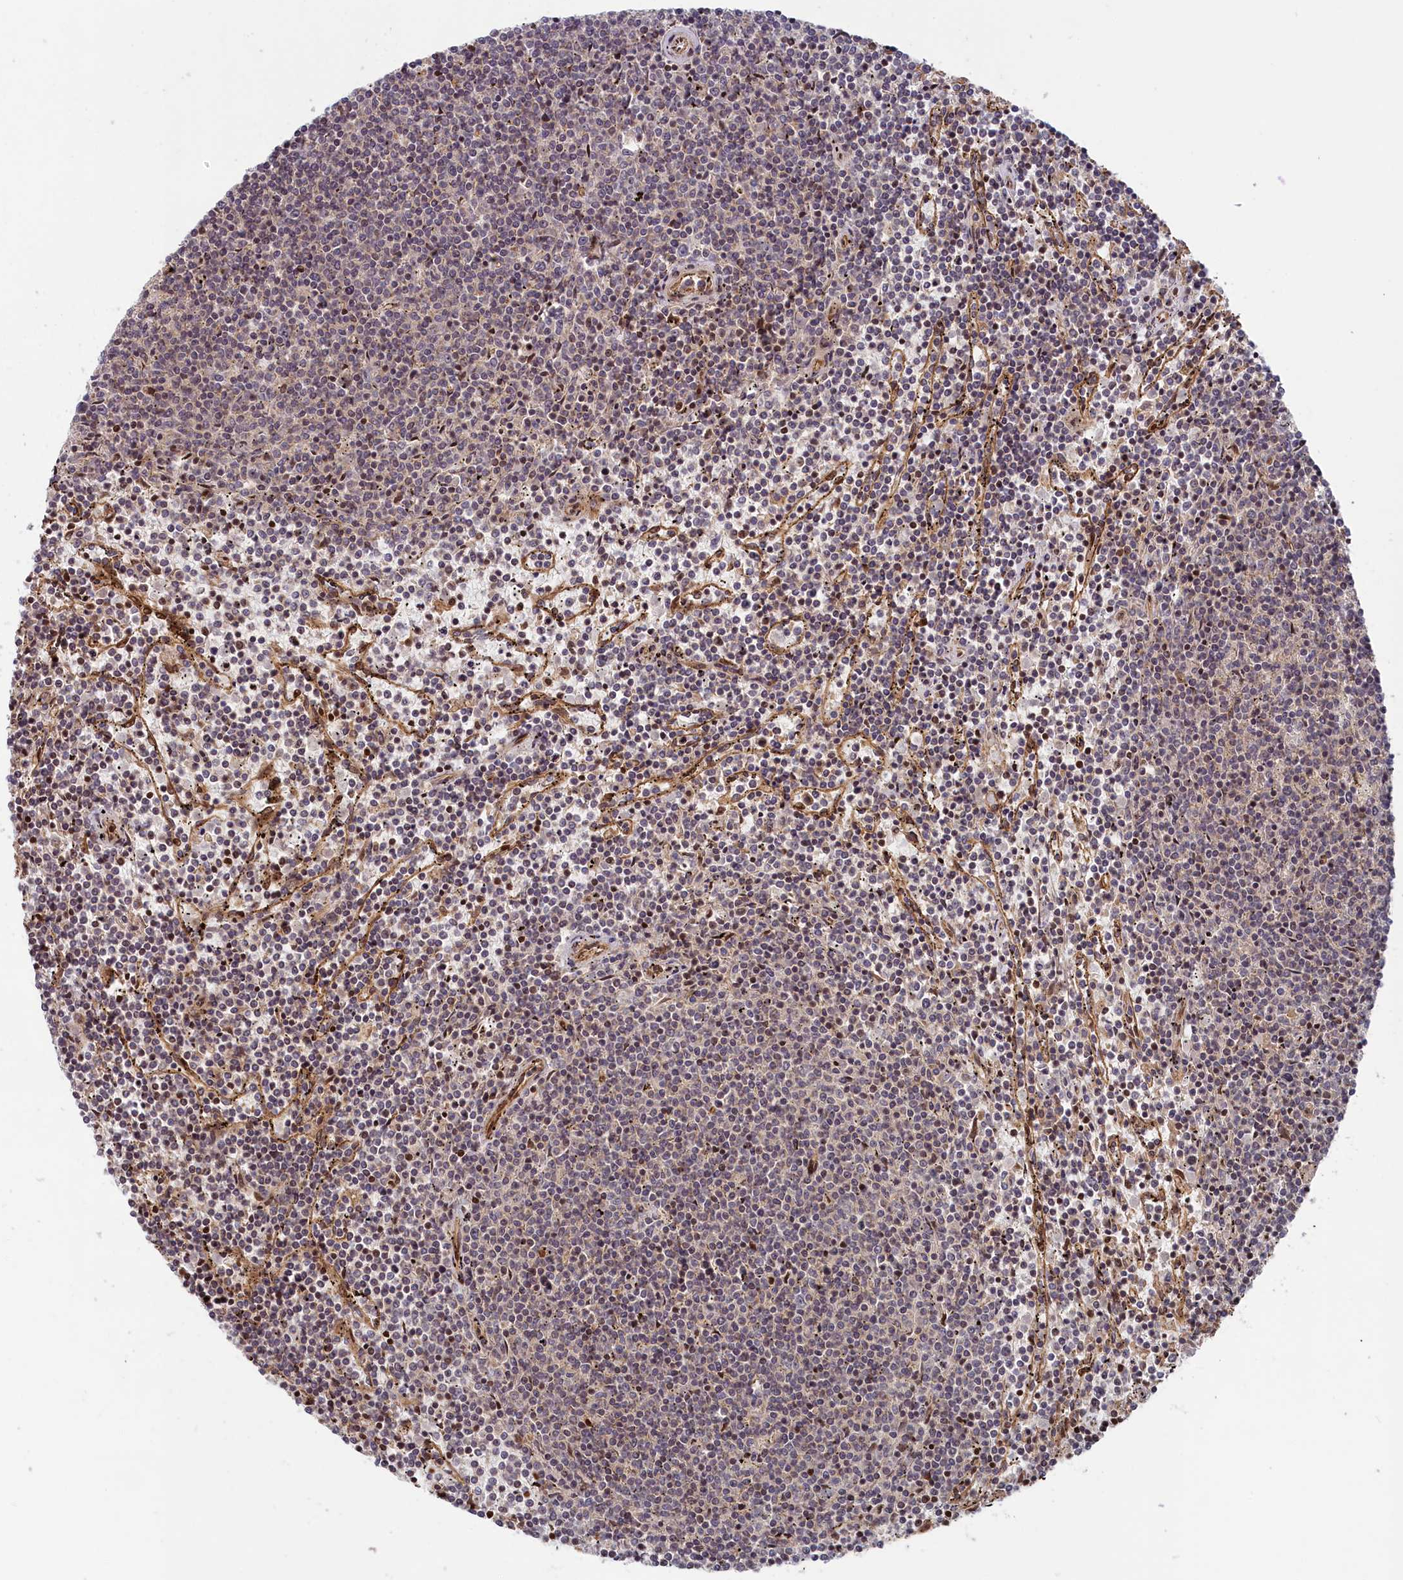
{"staining": {"intensity": "negative", "quantity": "none", "location": "none"}, "tissue": "lymphoma", "cell_type": "Tumor cells", "image_type": "cancer", "snomed": [{"axis": "morphology", "description": "Malignant lymphoma, non-Hodgkin's type, Low grade"}, {"axis": "topography", "description": "Spleen"}], "caption": "High power microscopy image of an IHC micrograph of lymphoma, revealing no significant staining in tumor cells.", "gene": "CEP44", "patient": {"sex": "female", "age": 50}}